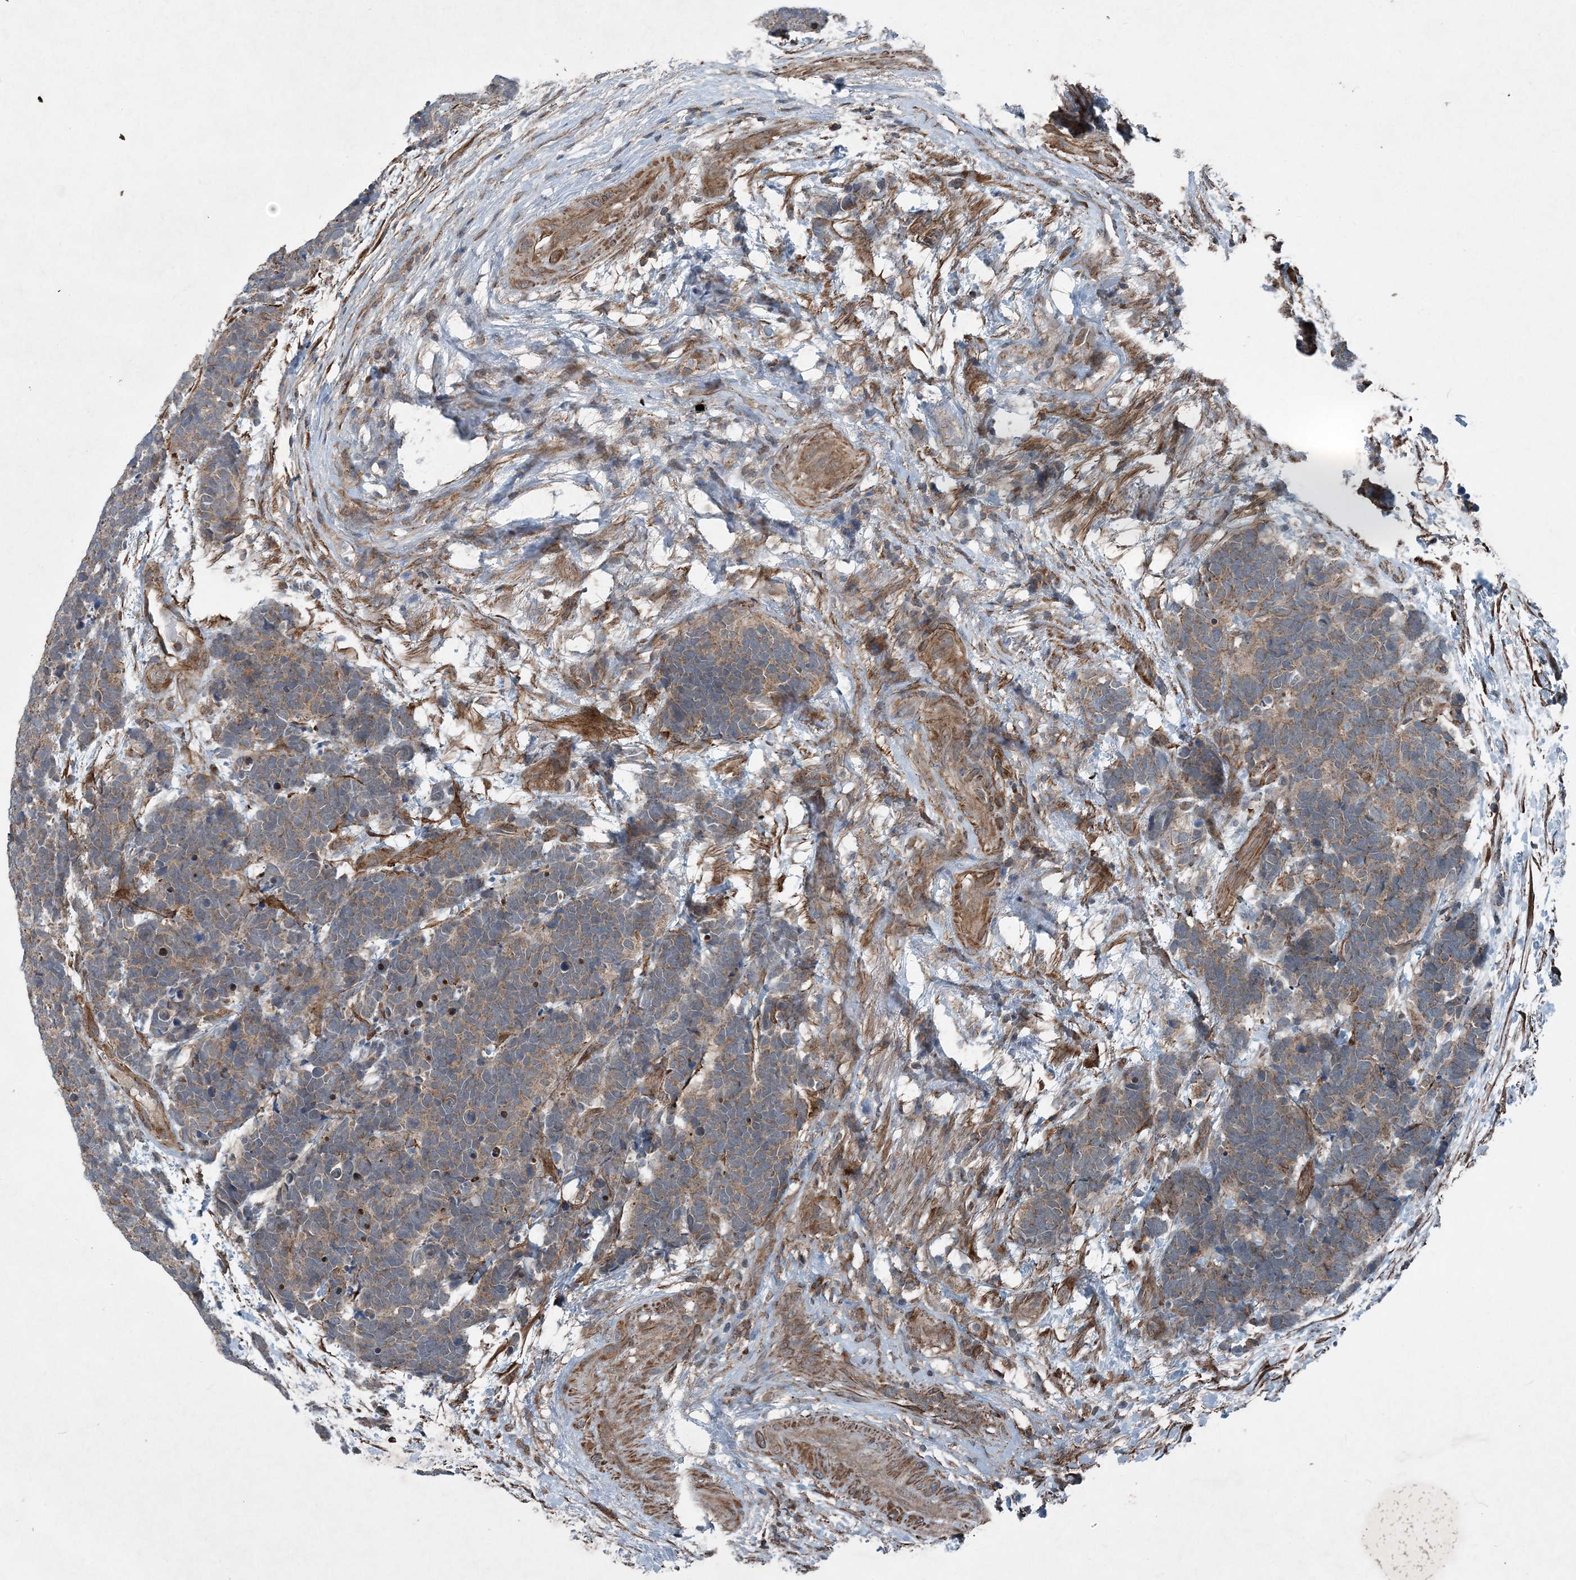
{"staining": {"intensity": "weak", "quantity": ">75%", "location": "cytoplasmic/membranous"}, "tissue": "carcinoid", "cell_type": "Tumor cells", "image_type": "cancer", "snomed": [{"axis": "morphology", "description": "Carcinoma, NOS"}, {"axis": "morphology", "description": "Carcinoid, malignant, NOS"}, {"axis": "topography", "description": "Urinary bladder"}], "caption": "A high-resolution photomicrograph shows IHC staining of carcinoid, which displays weak cytoplasmic/membranous staining in approximately >75% of tumor cells. (DAB (3,3'-diaminobenzidine) IHC, brown staining for protein, blue staining for nuclei).", "gene": "NDUFA2", "patient": {"sex": "male", "age": 57}}